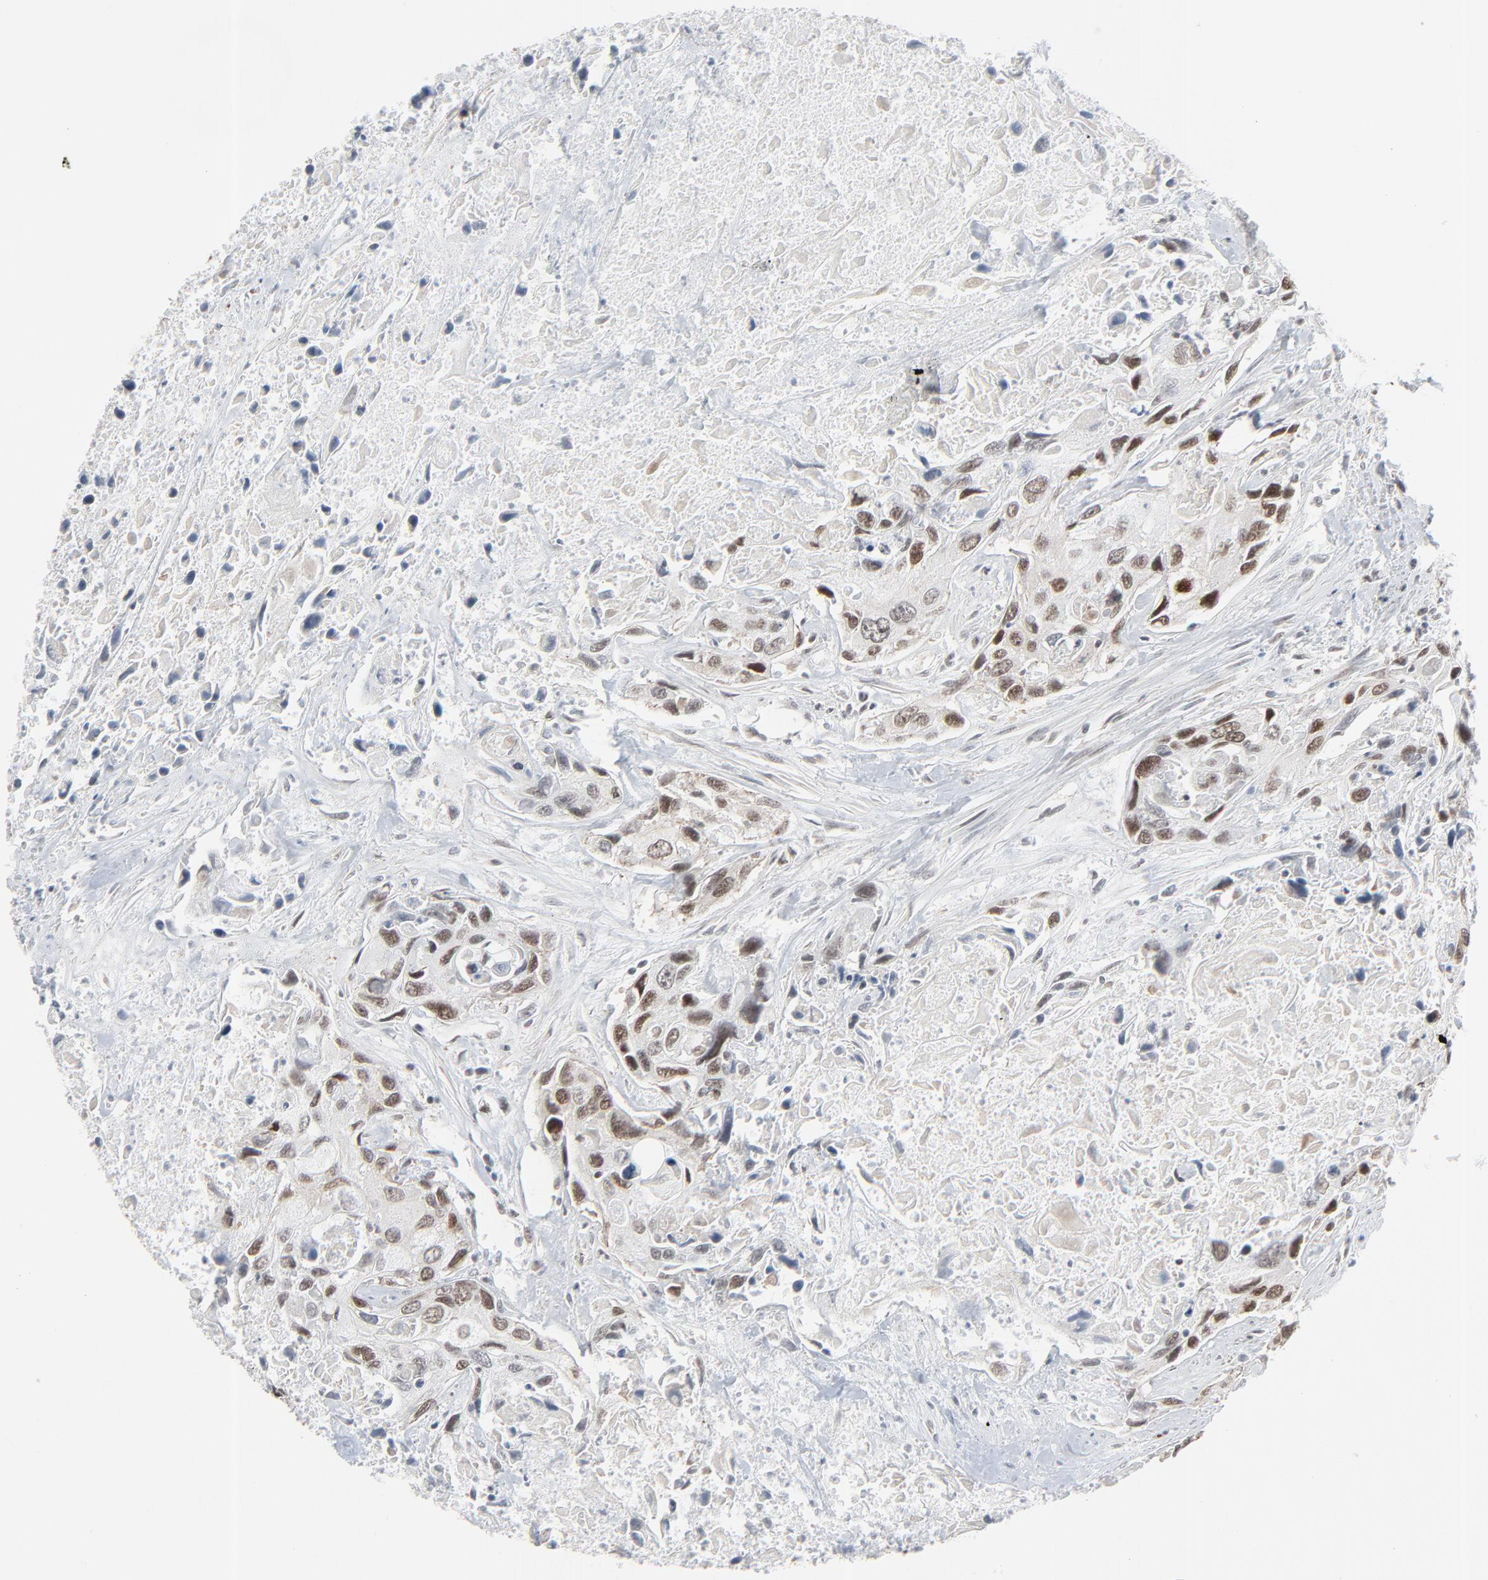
{"staining": {"intensity": "moderate", "quantity": "25%-75%", "location": "nuclear"}, "tissue": "urothelial cancer", "cell_type": "Tumor cells", "image_type": "cancer", "snomed": [{"axis": "morphology", "description": "Urothelial carcinoma, High grade"}, {"axis": "topography", "description": "Urinary bladder"}], "caption": "Immunohistochemical staining of urothelial cancer exhibits moderate nuclear protein staining in approximately 25%-75% of tumor cells. (Brightfield microscopy of DAB IHC at high magnification).", "gene": "FBXO28", "patient": {"sex": "male", "age": 71}}